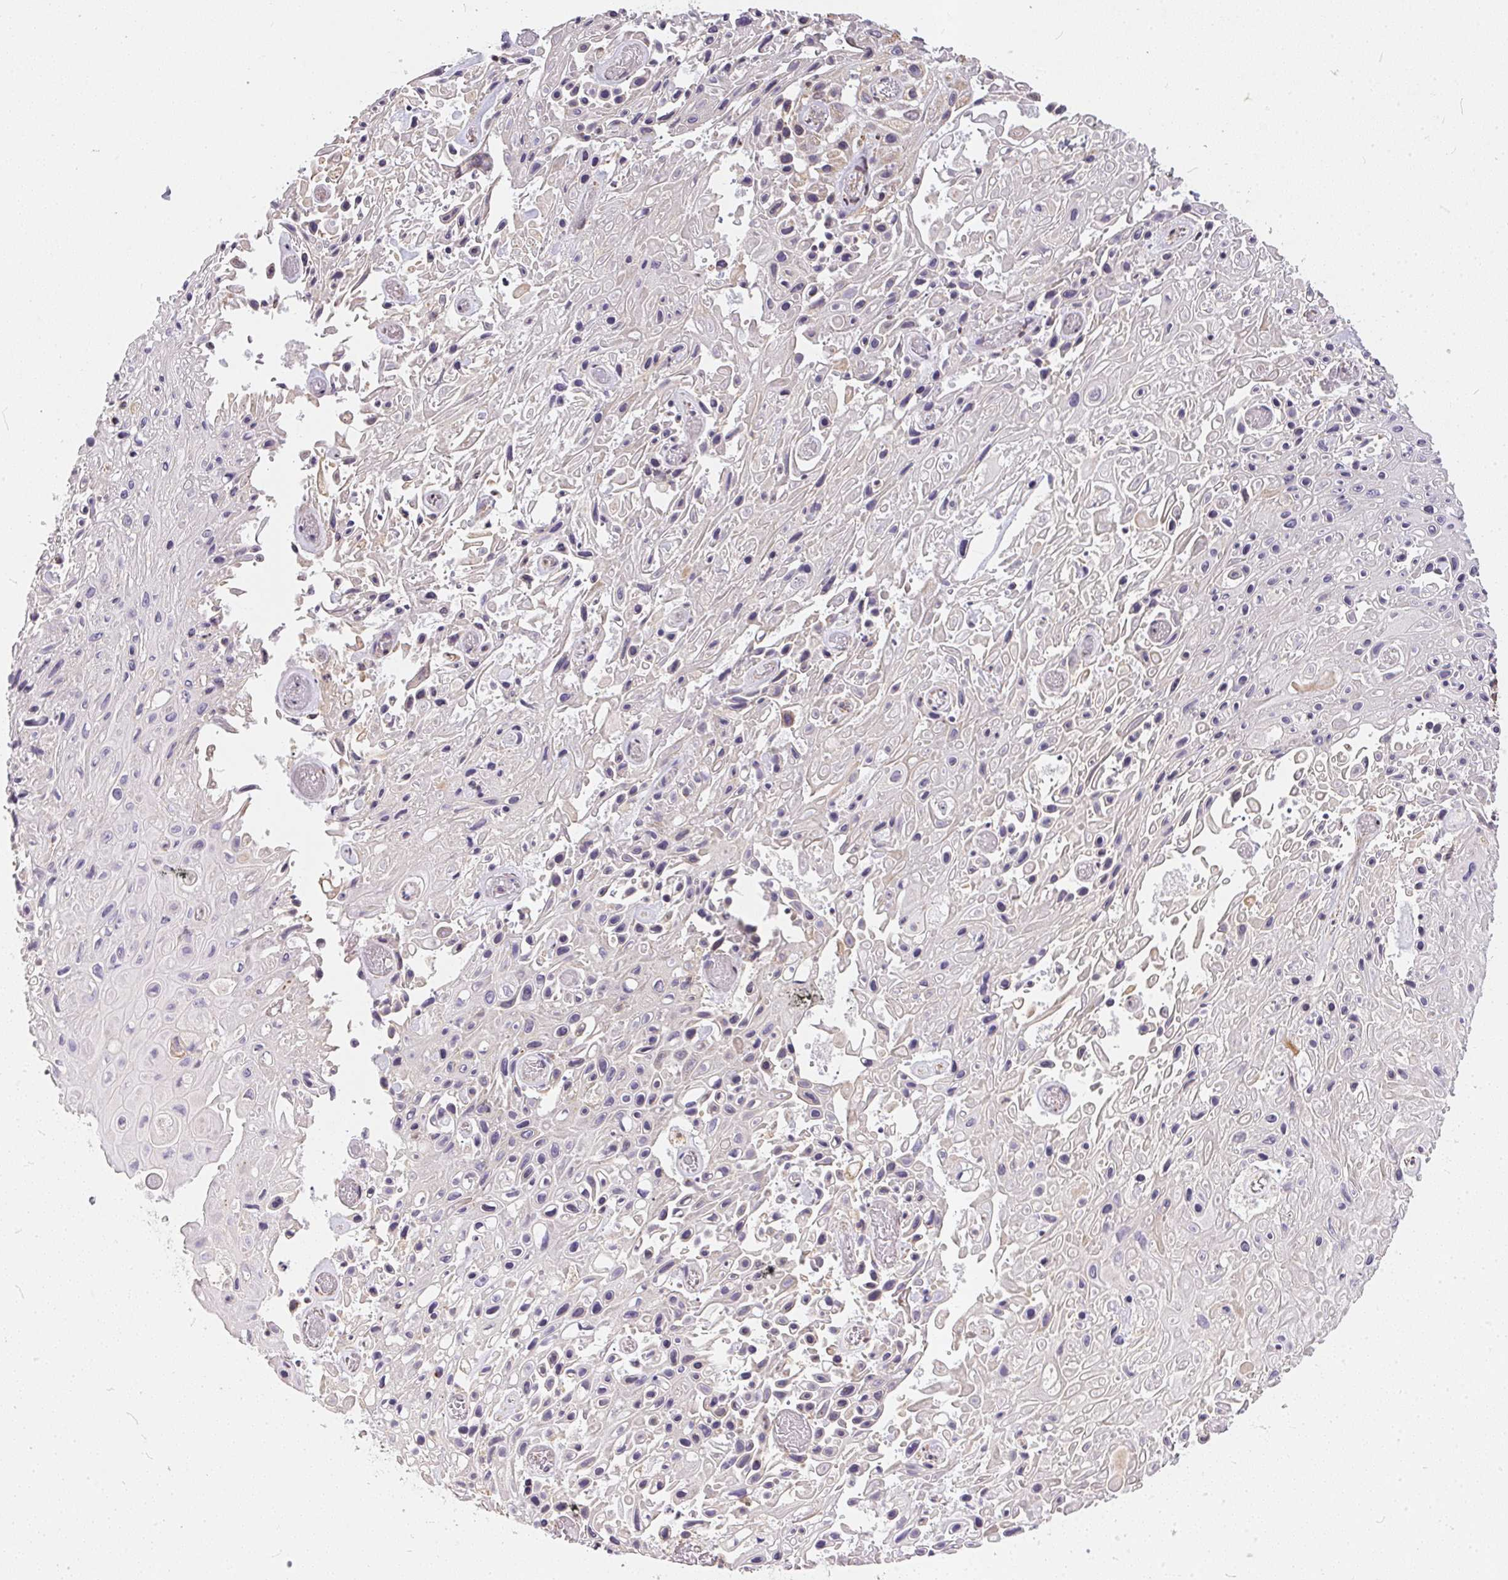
{"staining": {"intensity": "negative", "quantity": "none", "location": "none"}, "tissue": "skin cancer", "cell_type": "Tumor cells", "image_type": "cancer", "snomed": [{"axis": "morphology", "description": "Squamous cell carcinoma, NOS"}, {"axis": "topography", "description": "Skin"}], "caption": "DAB (3,3'-diaminobenzidine) immunohistochemical staining of human skin cancer (squamous cell carcinoma) exhibits no significant positivity in tumor cells.", "gene": "VWA5B2", "patient": {"sex": "male", "age": 82}}